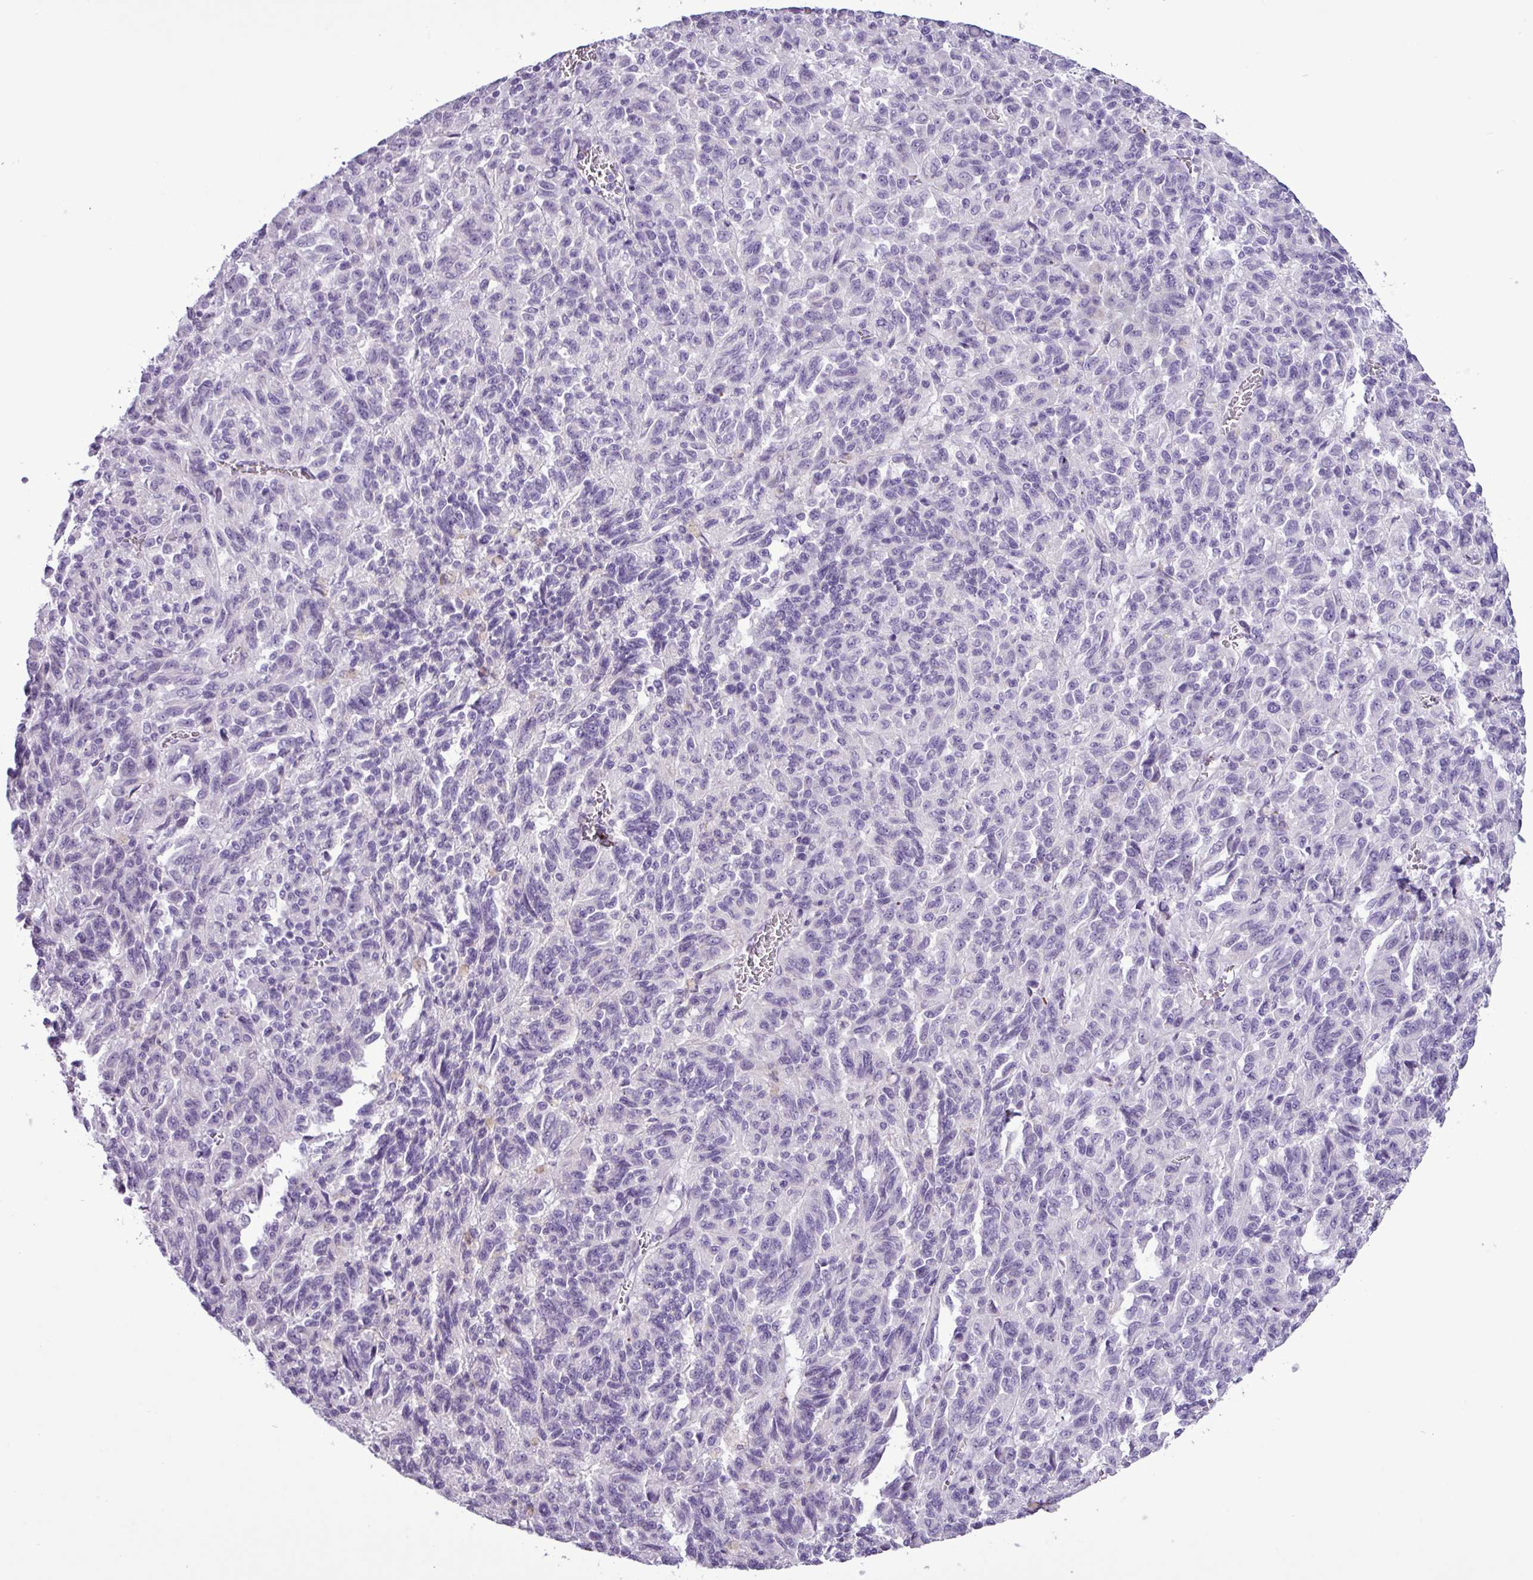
{"staining": {"intensity": "negative", "quantity": "none", "location": "none"}, "tissue": "melanoma", "cell_type": "Tumor cells", "image_type": "cancer", "snomed": [{"axis": "morphology", "description": "Malignant melanoma, Metastatic site"}, {"axis": "topography", "description": "Lung"}], "caption": "This is a micrograph of immunohistochemistry staining of melanoma, which shows no staining in tumor cells. (DAB immunohistochemistry with hematoxylin counter stain).", "gene": "ALDH3A1", "patient": {"sex": "male", "age": 64}}